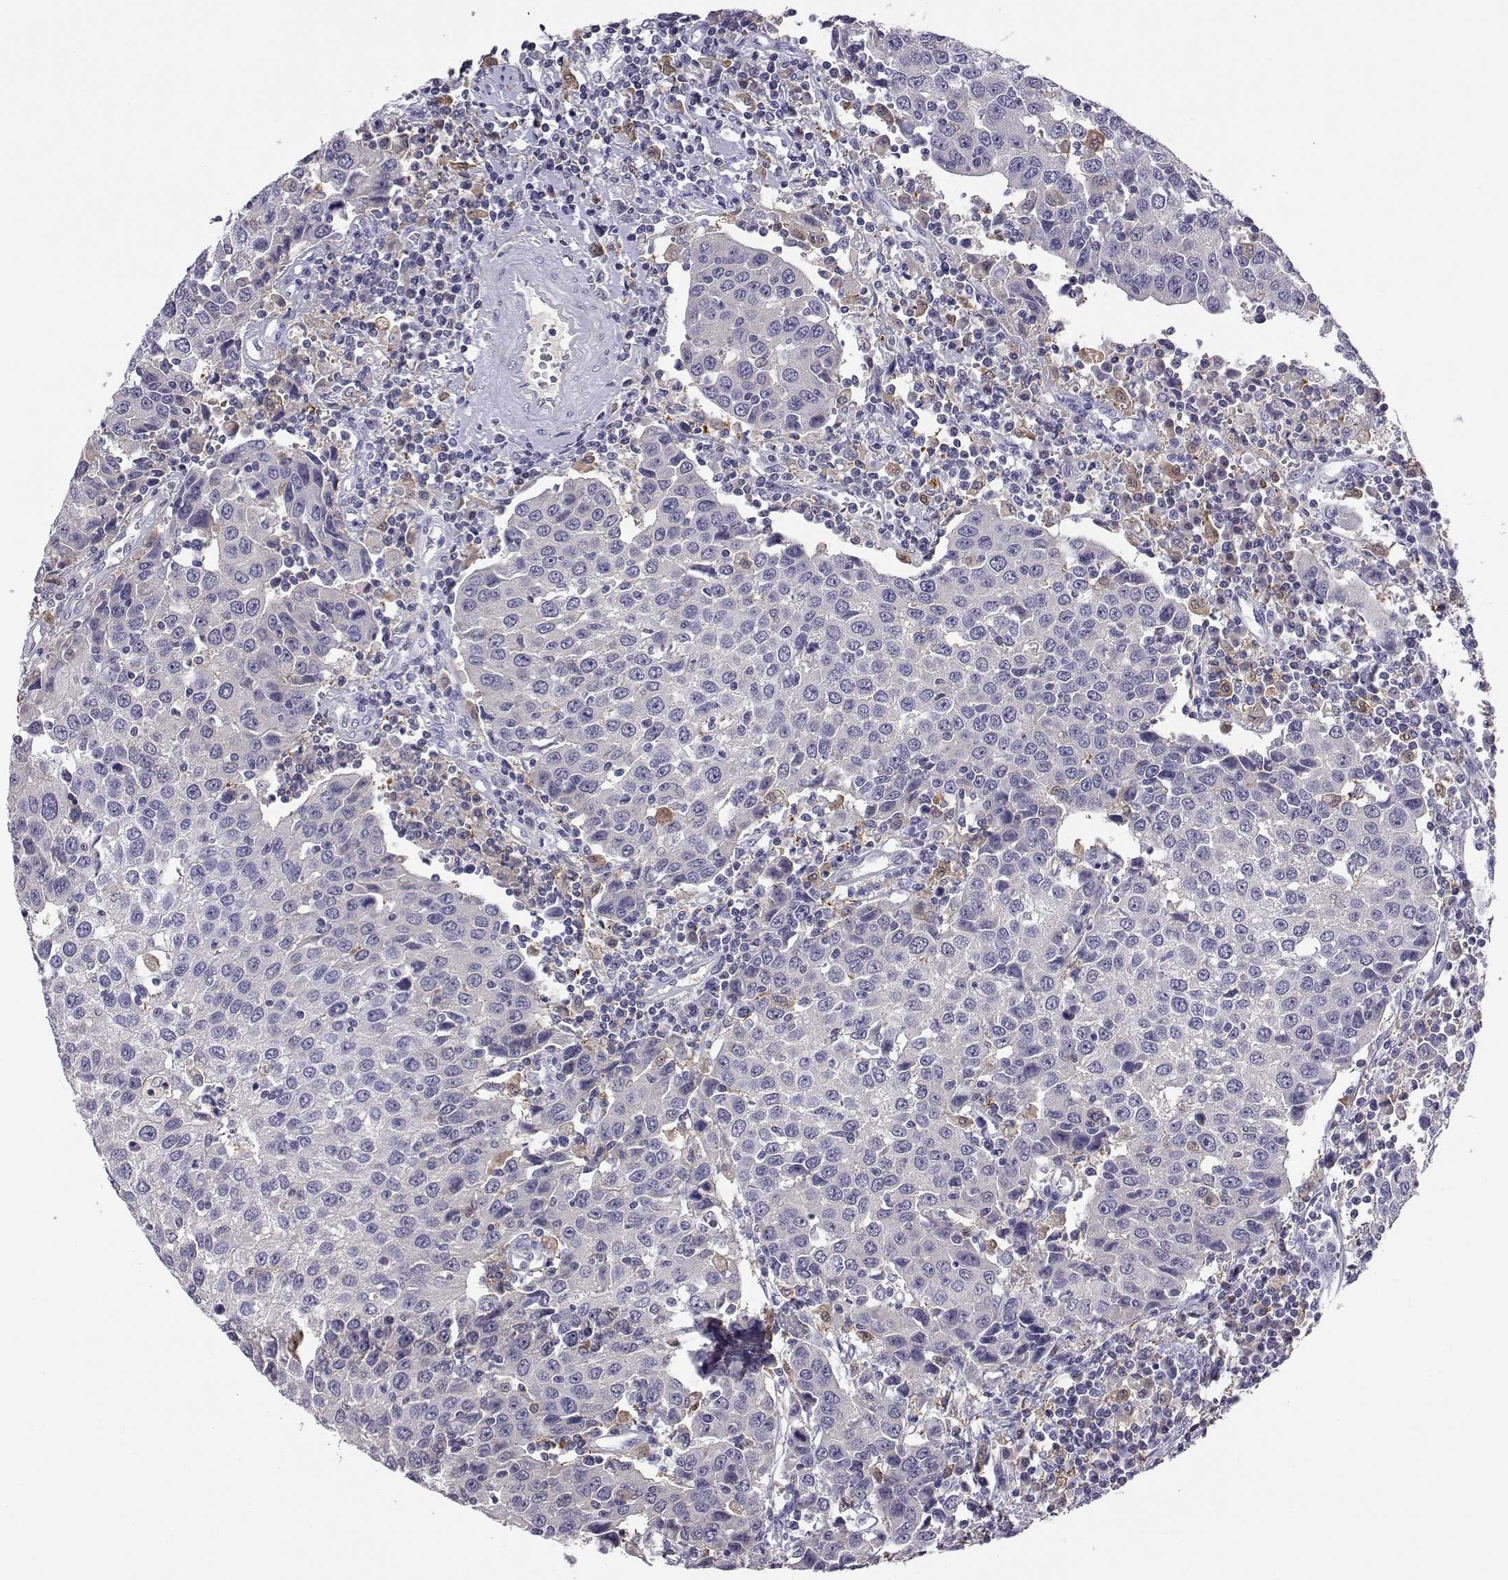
{"staining": {"intensity": "negative", "quantity": "none", "location": "none"}, "tissue": "urothelial cancer", "cell_type": "Tumor cells", "image_type": "cancer", "snomed": [{"axis": "morphology", "description": "Urothelial carcinoma, High grade"}, {"axis": "topography", "description": "Urinary bladder"}], "caption": "An immunohistochemistry image of urothelial cancer is shown. There is no staining in tumor cells of urothelial cancer.", "gene": "AKR1B1", "patient": {"sex": "female", "age": 85}}